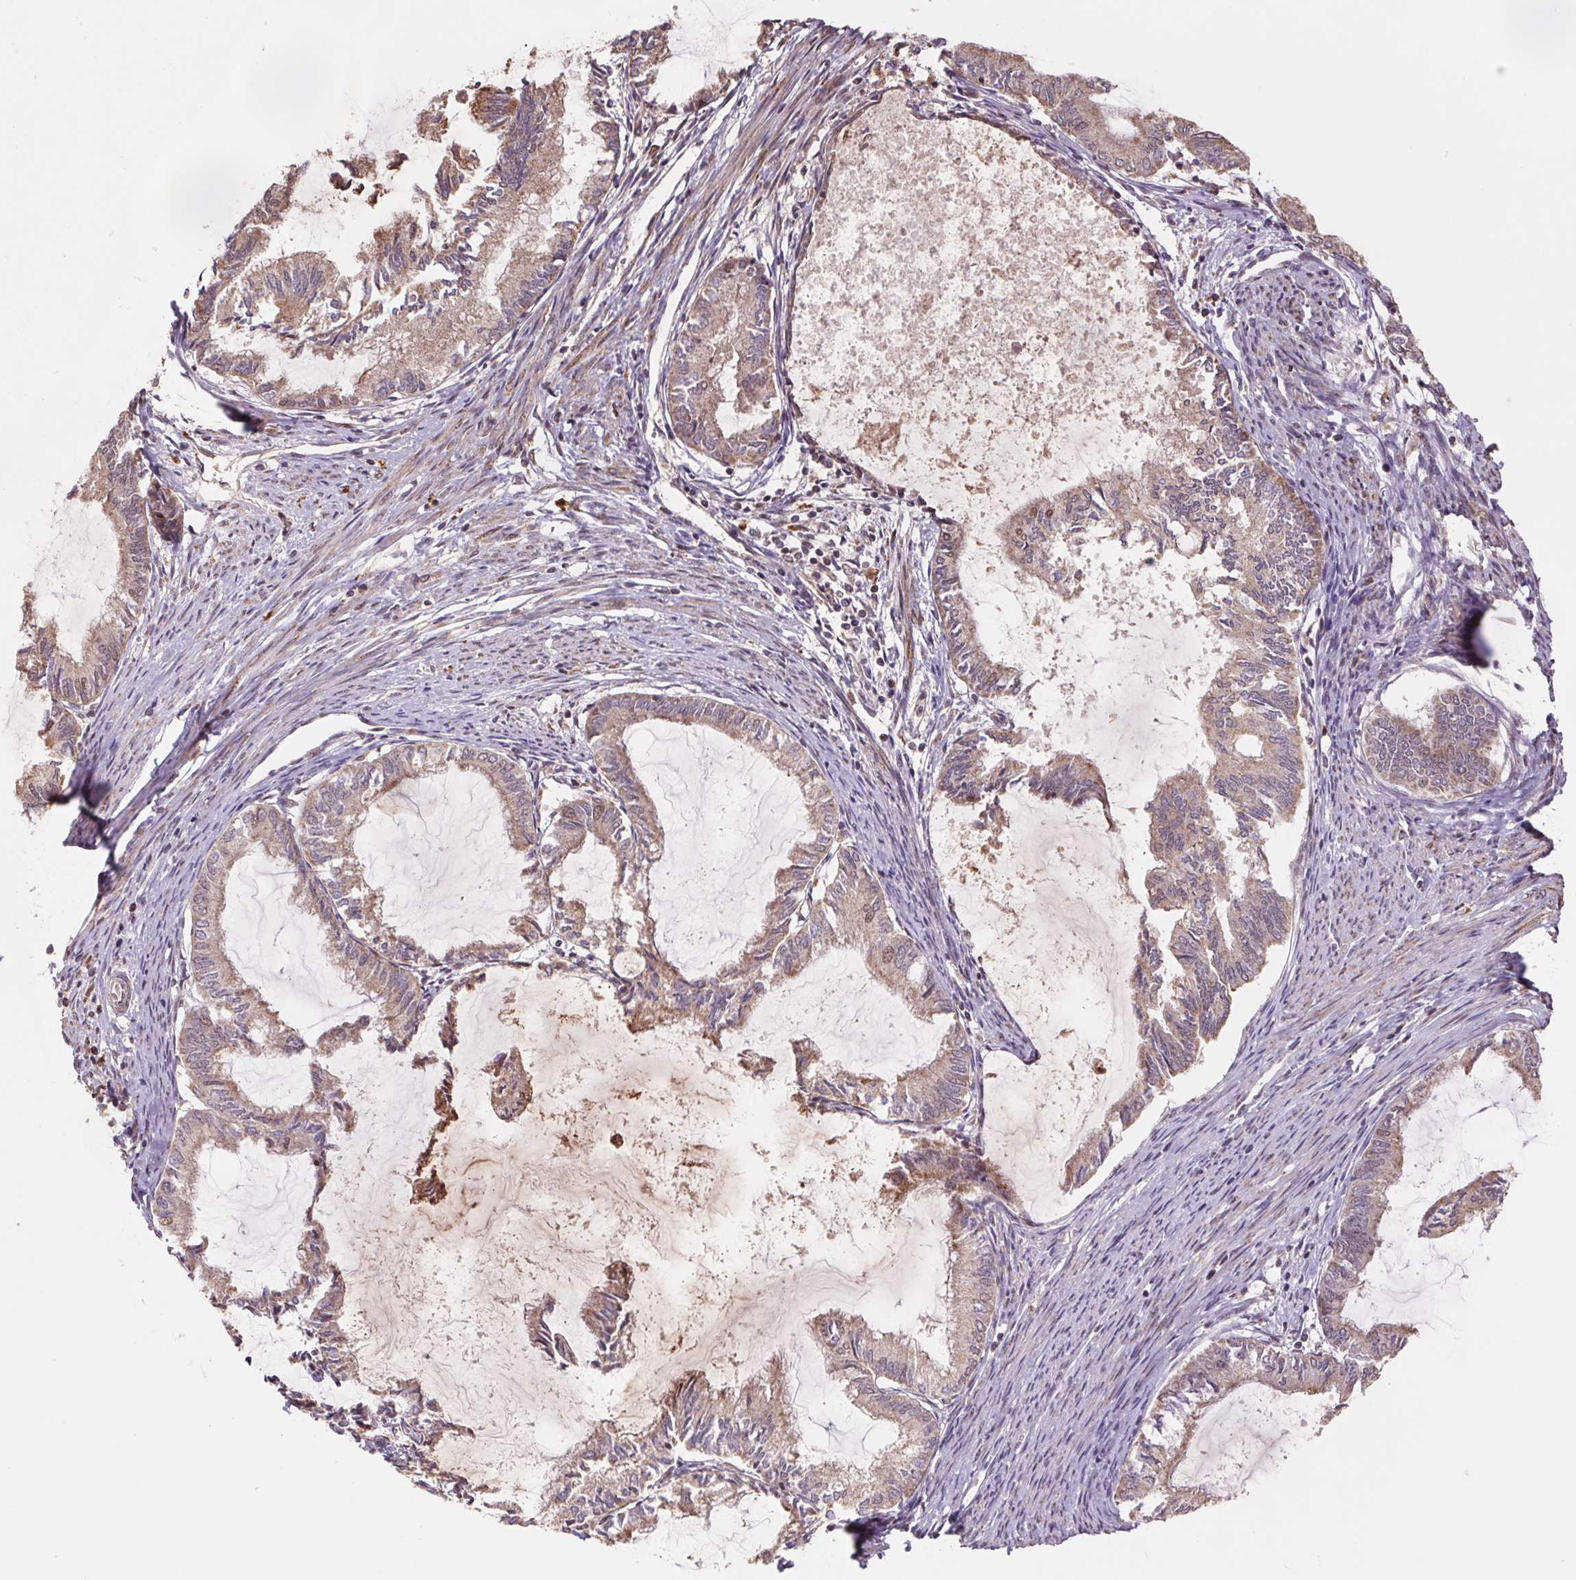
{"staining": {"intensity": "weak", "quantity": "25%-75%", "location": "cytoplasmic/membranous"}, "tissue": "endometrial cancer", "cell_type": "Tumor cells", "image_type": "cancer", "snomed": [{"axis": "morphology", "description": "Adenocarcinoma, NOS"}, {"axis": "topography", "description": "Endometrium"}], "caption": "Immunohistochemistry micrograph of human adenocarcinoma (endometrial) stained for a protein (brown), which reveals low levels of weak cytoplasmic/membranous positivity in approximately 25%-75% of tumor cells.", "gene": "PDHA1", "patient": {"sex": "female", "age": 86}}